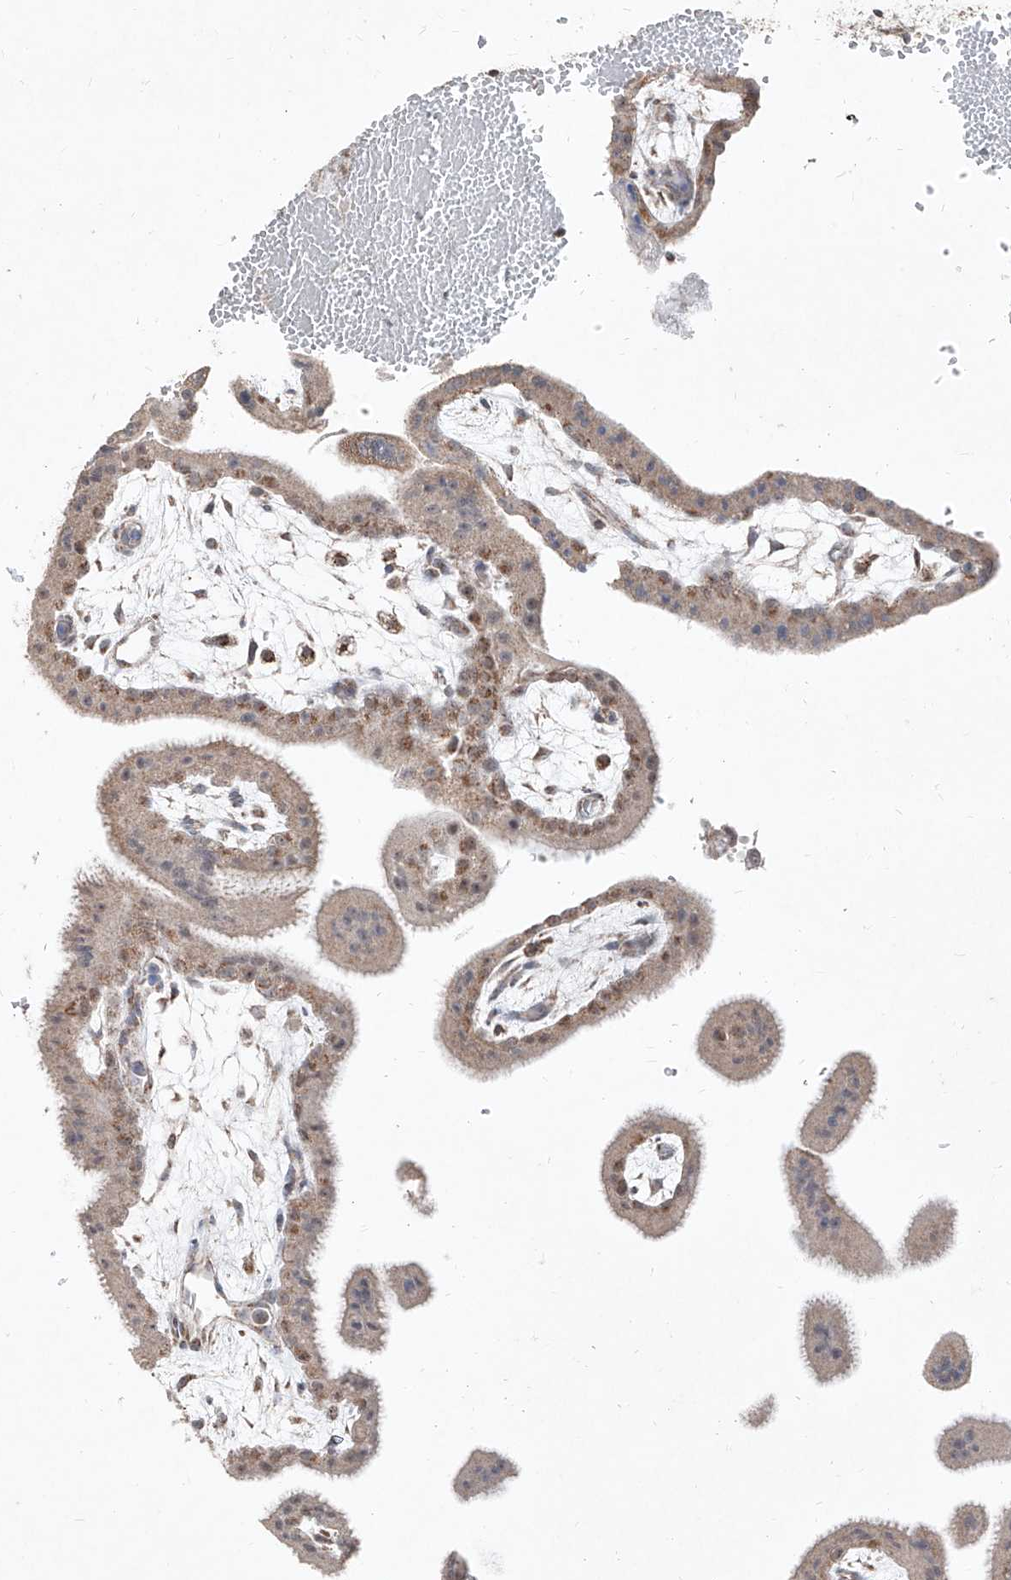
{"staining": {"intensity": "moderate", "quantity": ">75%", "location": "cytoplasmic/membranous"}, "tissue": "placenta", "cell_type": "Decidual cells", "image_type": "normal", "snomed": [{"axis": "morphology", "description": "Normal tissue, NOS"}, {"axis": "topography", "description": "Placenta"}], "caption": "Placenta stained for a protein (brown) demonstrates moderate cytoplasmic/membranous positive expression in about >75% of decidual cells.", "gene": "NDUFB3", "patient": {"sex": "female", "age": 35}}